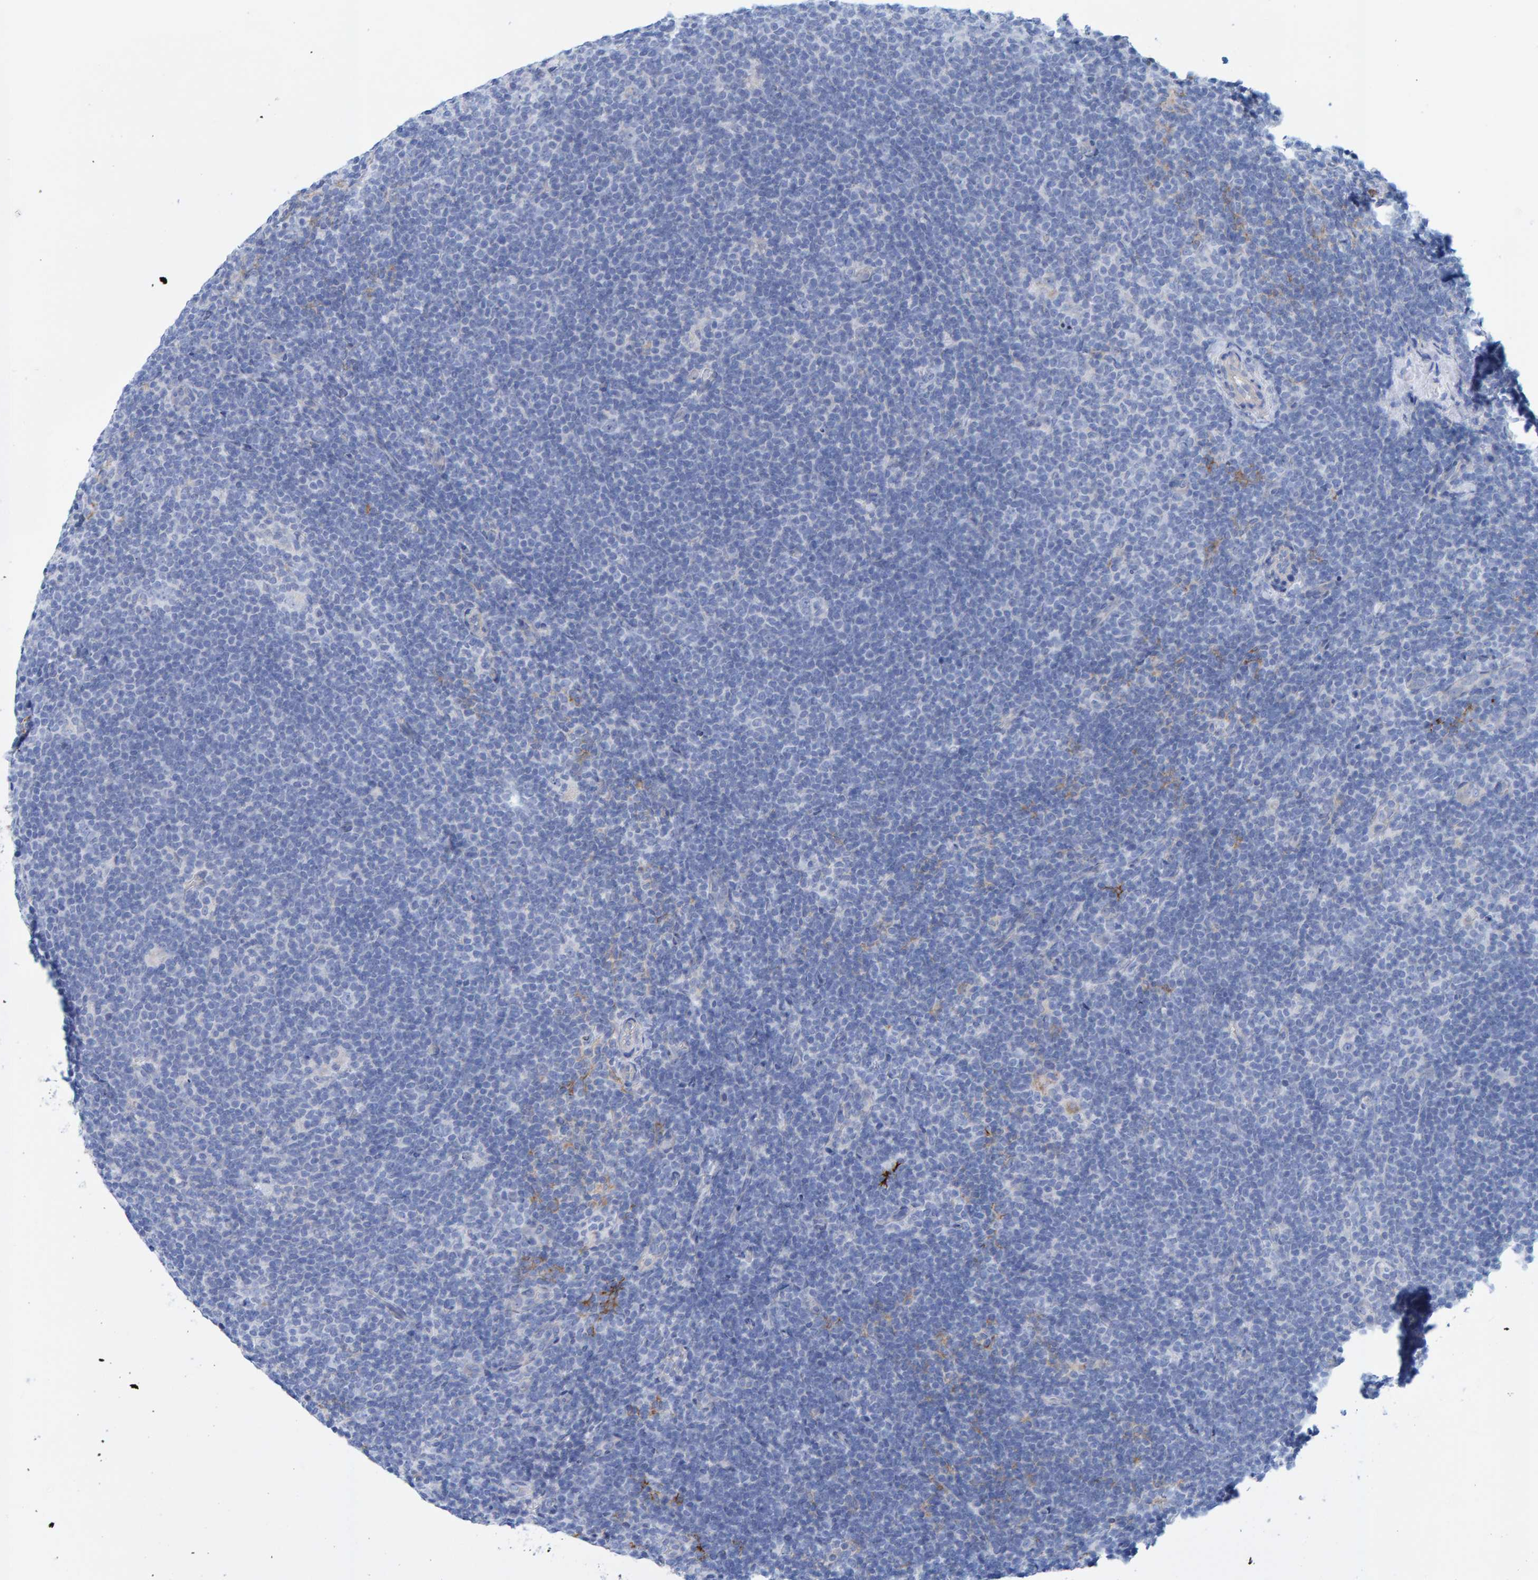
{"staining": {"intensity": "negative", "quantity": "none", "location": "none"}, "tissue": "lymphoma", "cell_type": "Tumor cells", "image_type": "cancer", "snomed": [{"axis": "morphology", "description": "Hodgkin's disease, NOS"}, {"axis": "topography", "description": "Lymph node"}], "caption": "Immunohistochemical staining of lymphoma shows no significant expression in tumor cells. (Immunohistochemistry, brightfield microscopy, high magnification).", "gene": "JAKMIP3", "patient": {"sex": "female", "age": 57}}